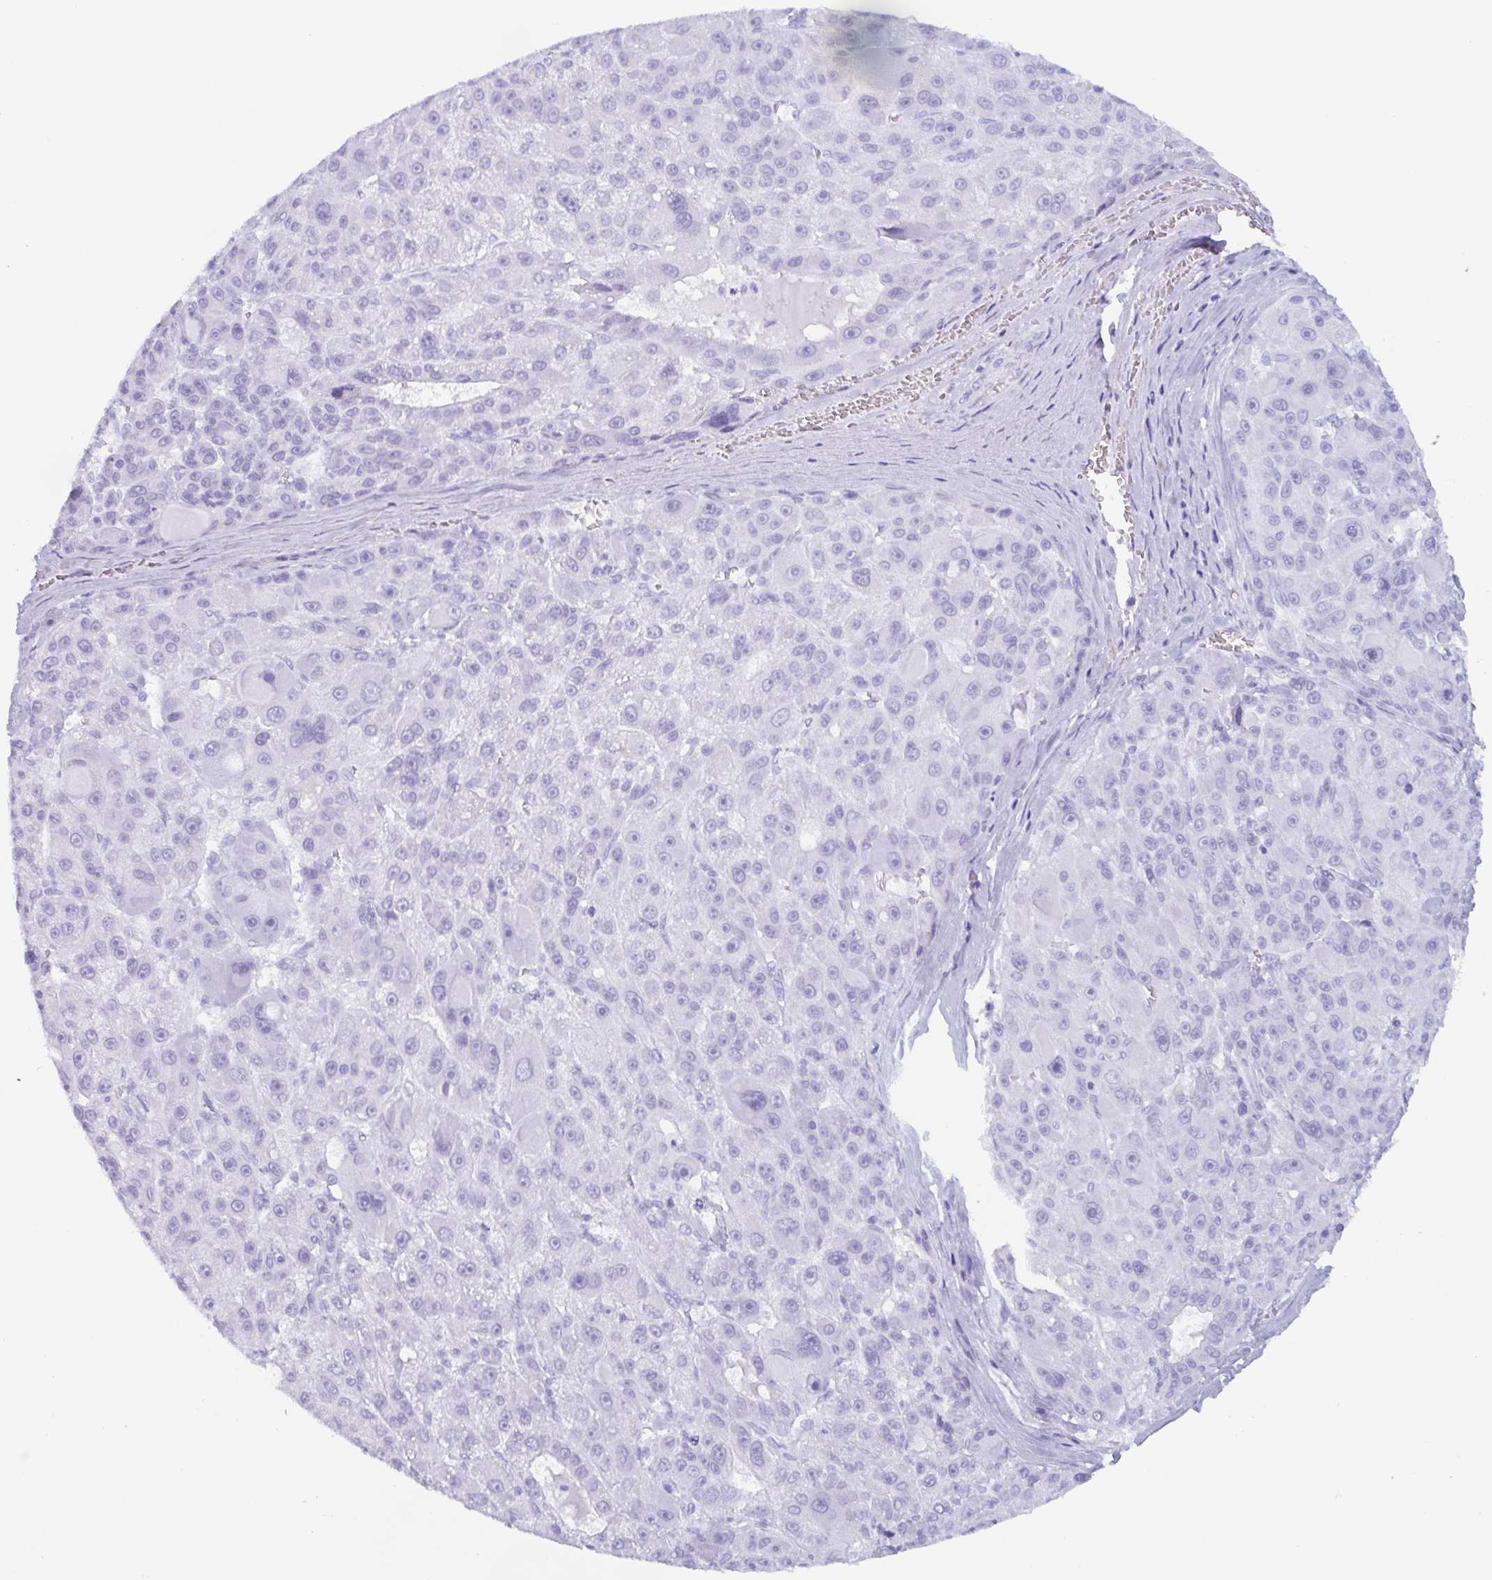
{"staining": {"intensity": "negative", "quantity": "none", "location": "none"}, "tissue": "liver cancer", "cell_type": "Tumor cells", "image_type": "cancer", "snomed": [{"axis": "morphology", "description": "Carcinoma, Hepatocellular, NOS"}, {"axis": "topography", "description": "Liver"}], "caption": "This photomicrograph is of hepatocellular carcinoma (liver) stained with IHC to label a protein in brown with the nuclei are counter-stained blue. There is no expression in tumor cells.", "gene": "BPI", "patient": {"sex": "male", "age": 76}}